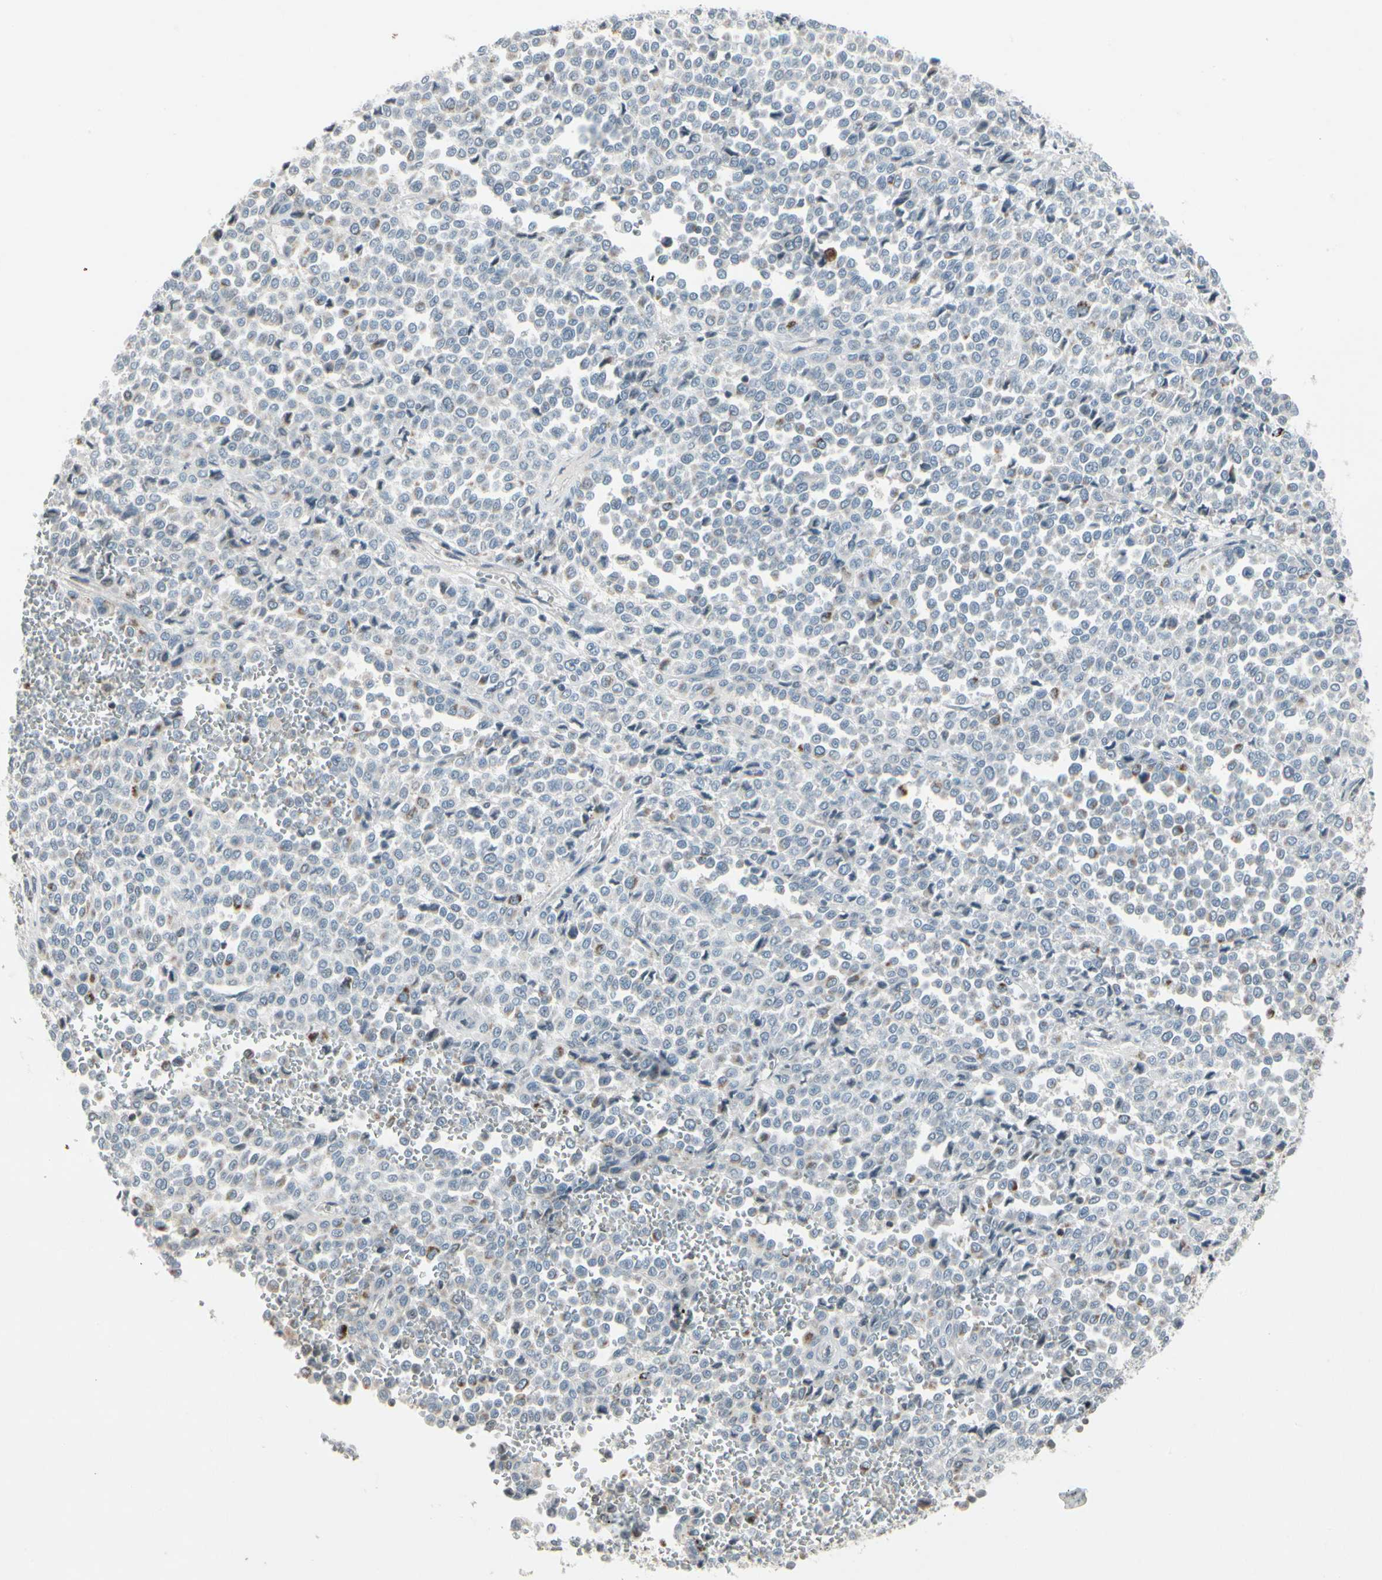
{"staining": {"intensity": "strong", "quantity": "<25%", "location": "cytoplasmic/membranous"}, "tissue": "melanoma", "cell_type": "Tumor cells", "image_type": "cancer", "snomed": [{"axis": "morphology", "description": "Malignant melanoma, Metastatic site"}, {"axis": "topography", "description": "Pancreas"}], "caption": "Malignant melanoma (metastatic site) tissue reveals strong cytoplasmic/membranous expression in approximately <25% of tumor cells, visualized by immunohistochemistry.", "gene": "ARG2", "patient": {"sex": "female", "age": 30}}